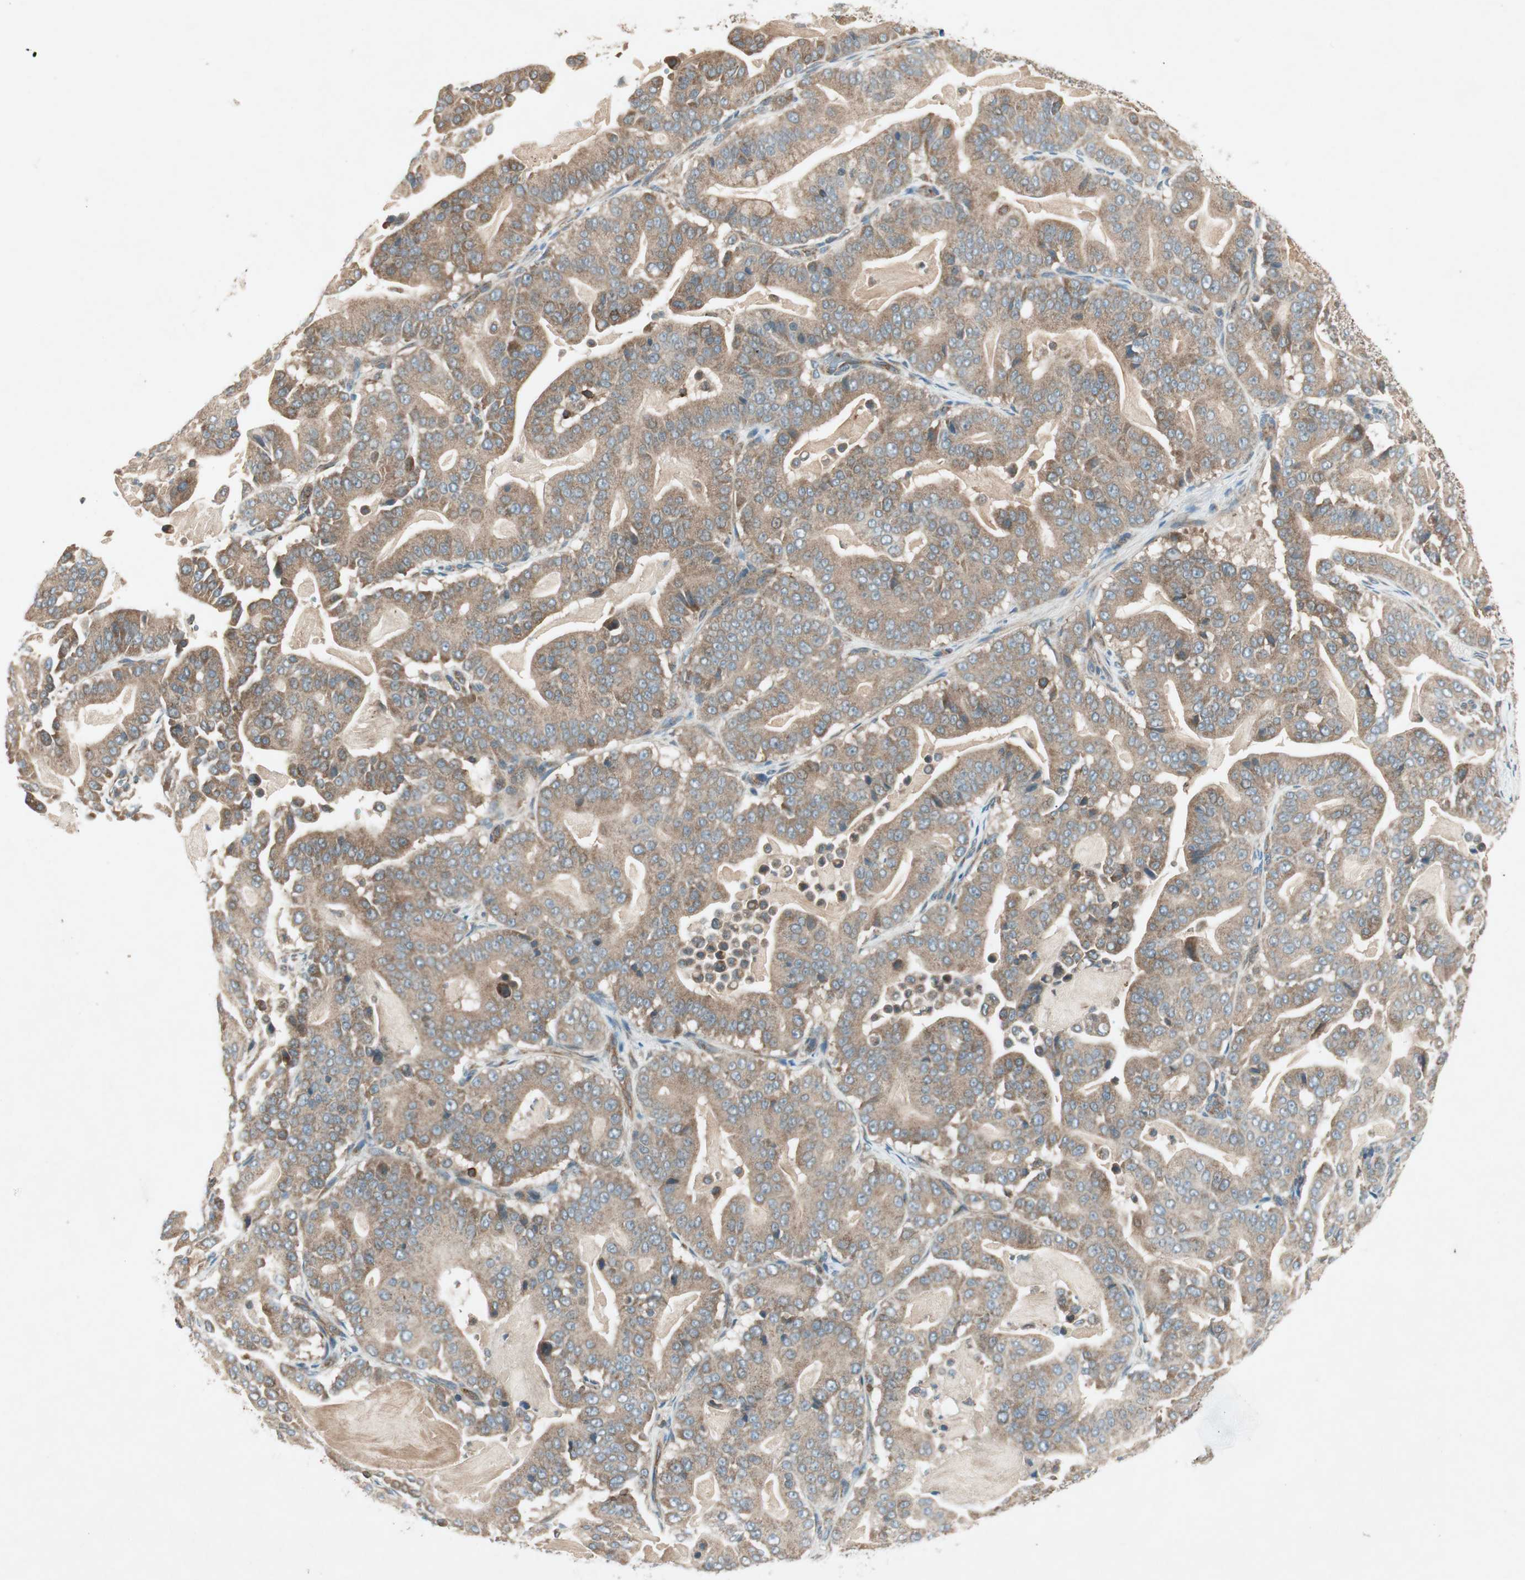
{"staining": {"intensity": "moderate", "quantity": ">75%", "location": "cytoplasmic/membranous"}, "tissue": "pancreatic cancer", "cell_type": "Tumor cells", "image_type": "cancer", "snomed": [{"axis": "morphology", "description": "Adenocarcinoma, NOS"}, {"axis": "topography", "description": "Pancreas"}], "caption": "Moderate cytoplasmic/membranous protein staining is appreciated in approximately >75% of tumor cells in adenocarcinoma (pancreatic). The protein is stained brown, and the nuclei are stained in blue (DAB IHC with brightfield microscopy, high magnification).", "gene": "CHADL", "patient": {"sex": "male", "age": 63}}